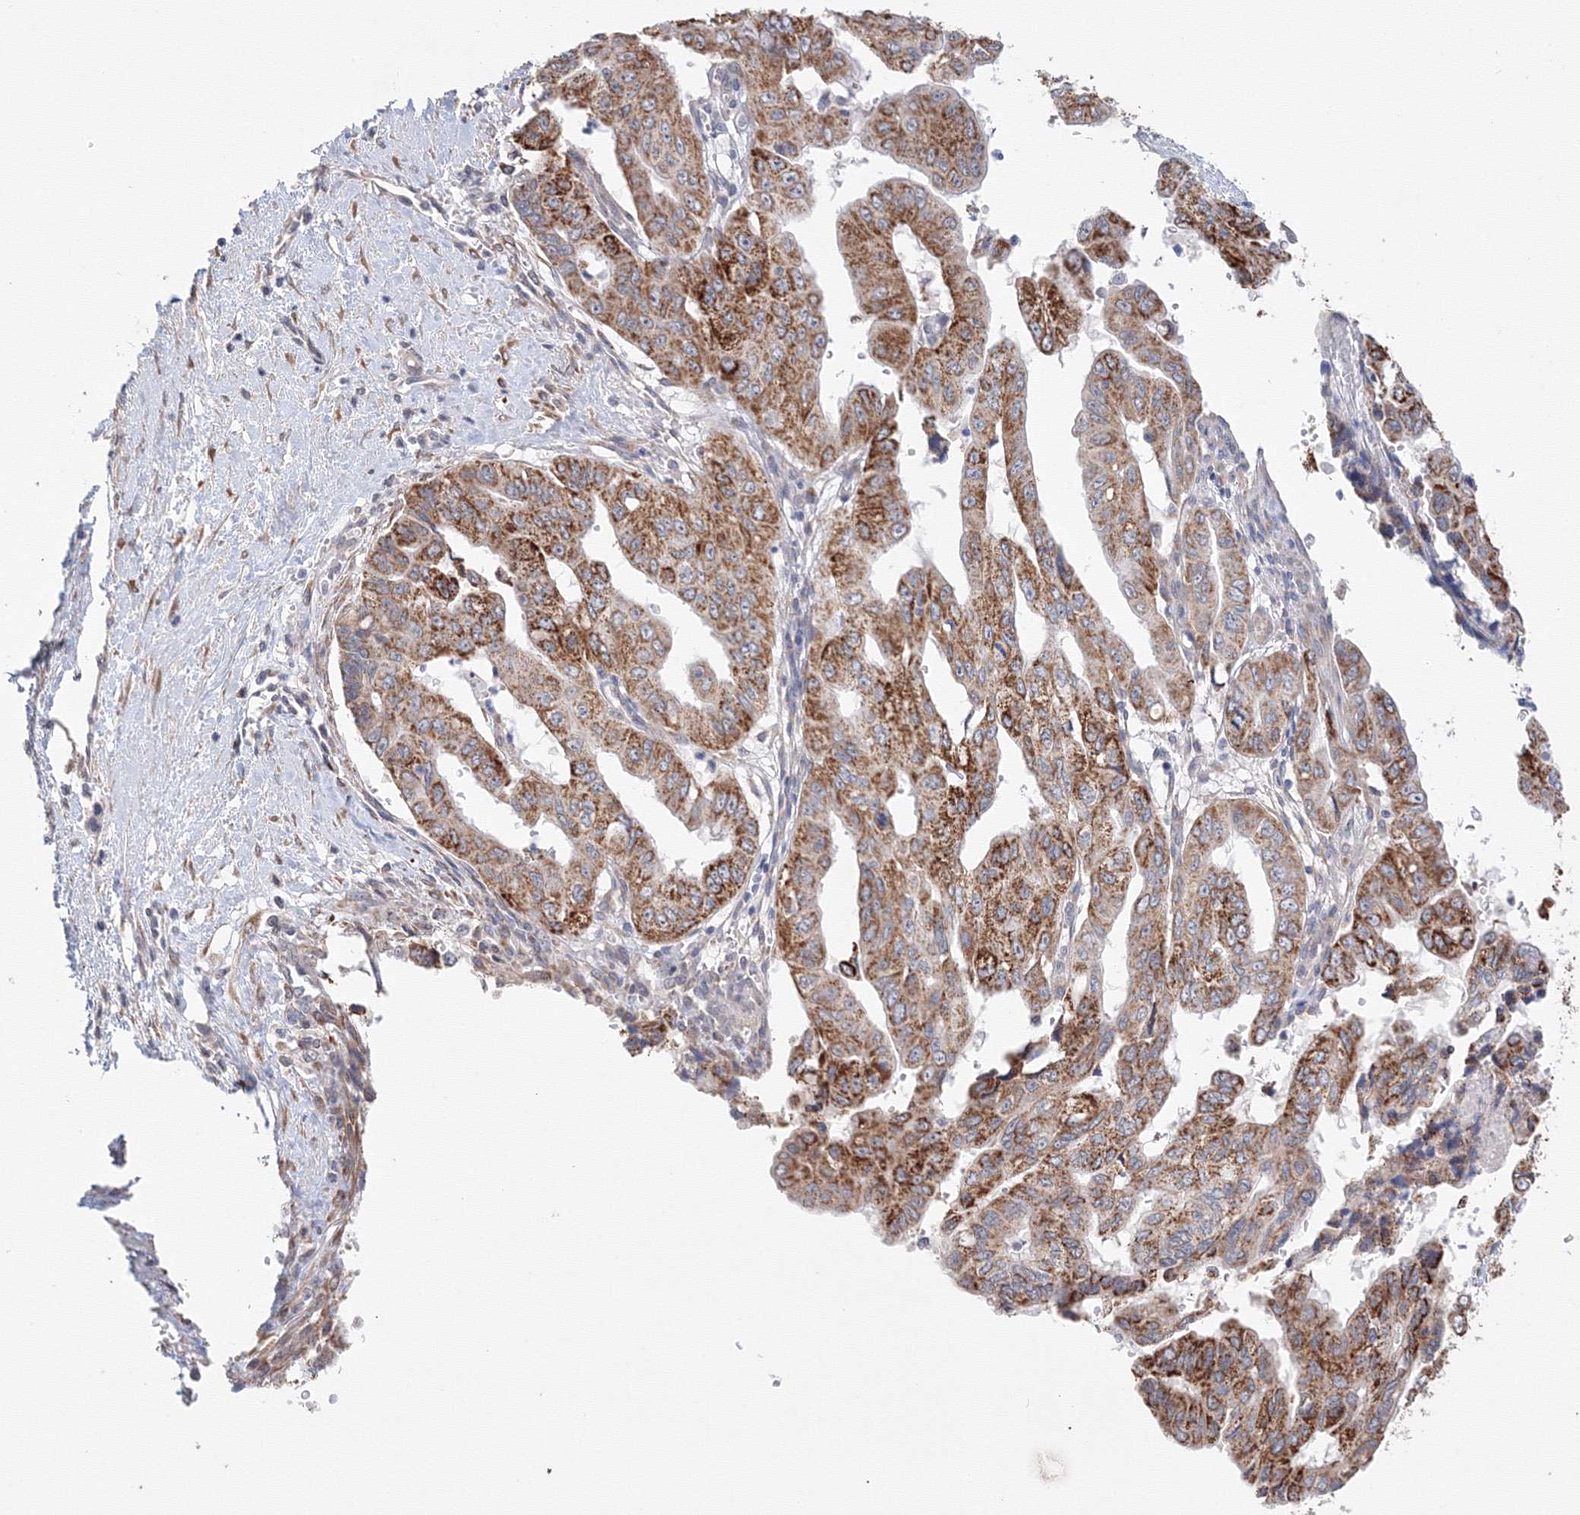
{"staining": {"intensity": "strong", "quantity": ">75%", "location": "cytoplasmic/membranous"}, "tissue": "pancreatic cancer", "cell_type": "Tumor cells", "image_type": "cancer", "snomed": [{"axis": "morphology", "description": "Adenocarcinoma, NOS"}, {"axis": "topography", "description": "Pancreas"}], "caption": "There is high levels of strong cytoplasmic/membranous positivity in tumor cells of adenocarcinoma (pancreatic), as demonstrated by immunohistochemical staining (brown color).", "gene": "DHRS12", "patient": {"sex": "male", "age": 51}}